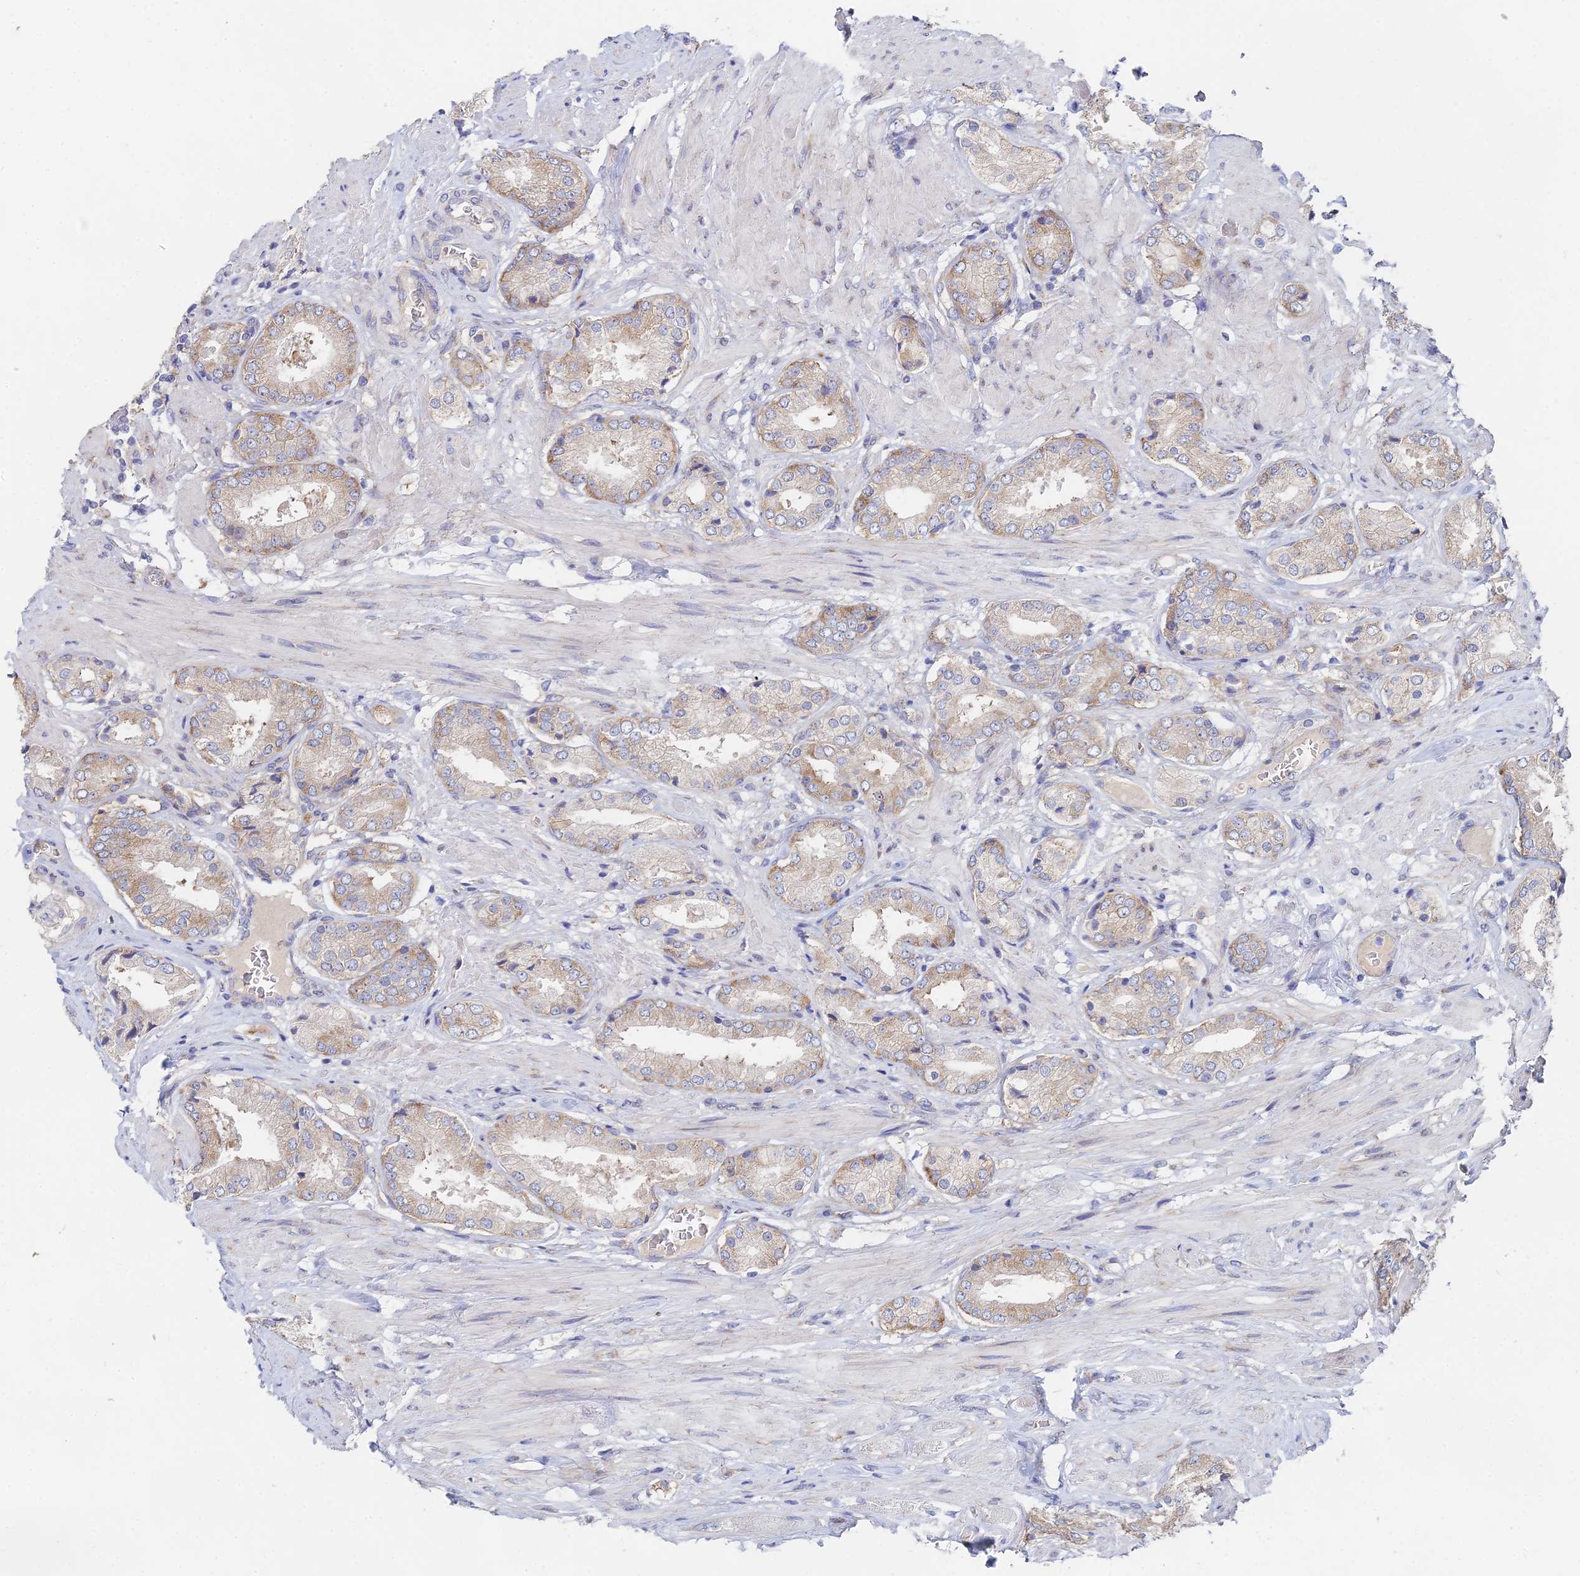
{"staining": {"intensity": "weak", "quantity": "25%-75%", "location": "cytoplasmic/membranous"}, "tissue": "prostate cancer", "cell_type": "Tumor cells", "image_type": "cancer", "snomed": [{"axis": "morphology", "description": "Adenocarcinoma, High grade"}, {"axis": "topography", "description": "Prostate and seminal vesicle, NOS"}], "caption": "Brown immunohistochemical staining in prostate cancer displays weak cytoplasmic/membranous expression in about 25%-75% of tumor cells.", "gene": "ELOF1", "patient": {"sex": "male", "age": 64}}